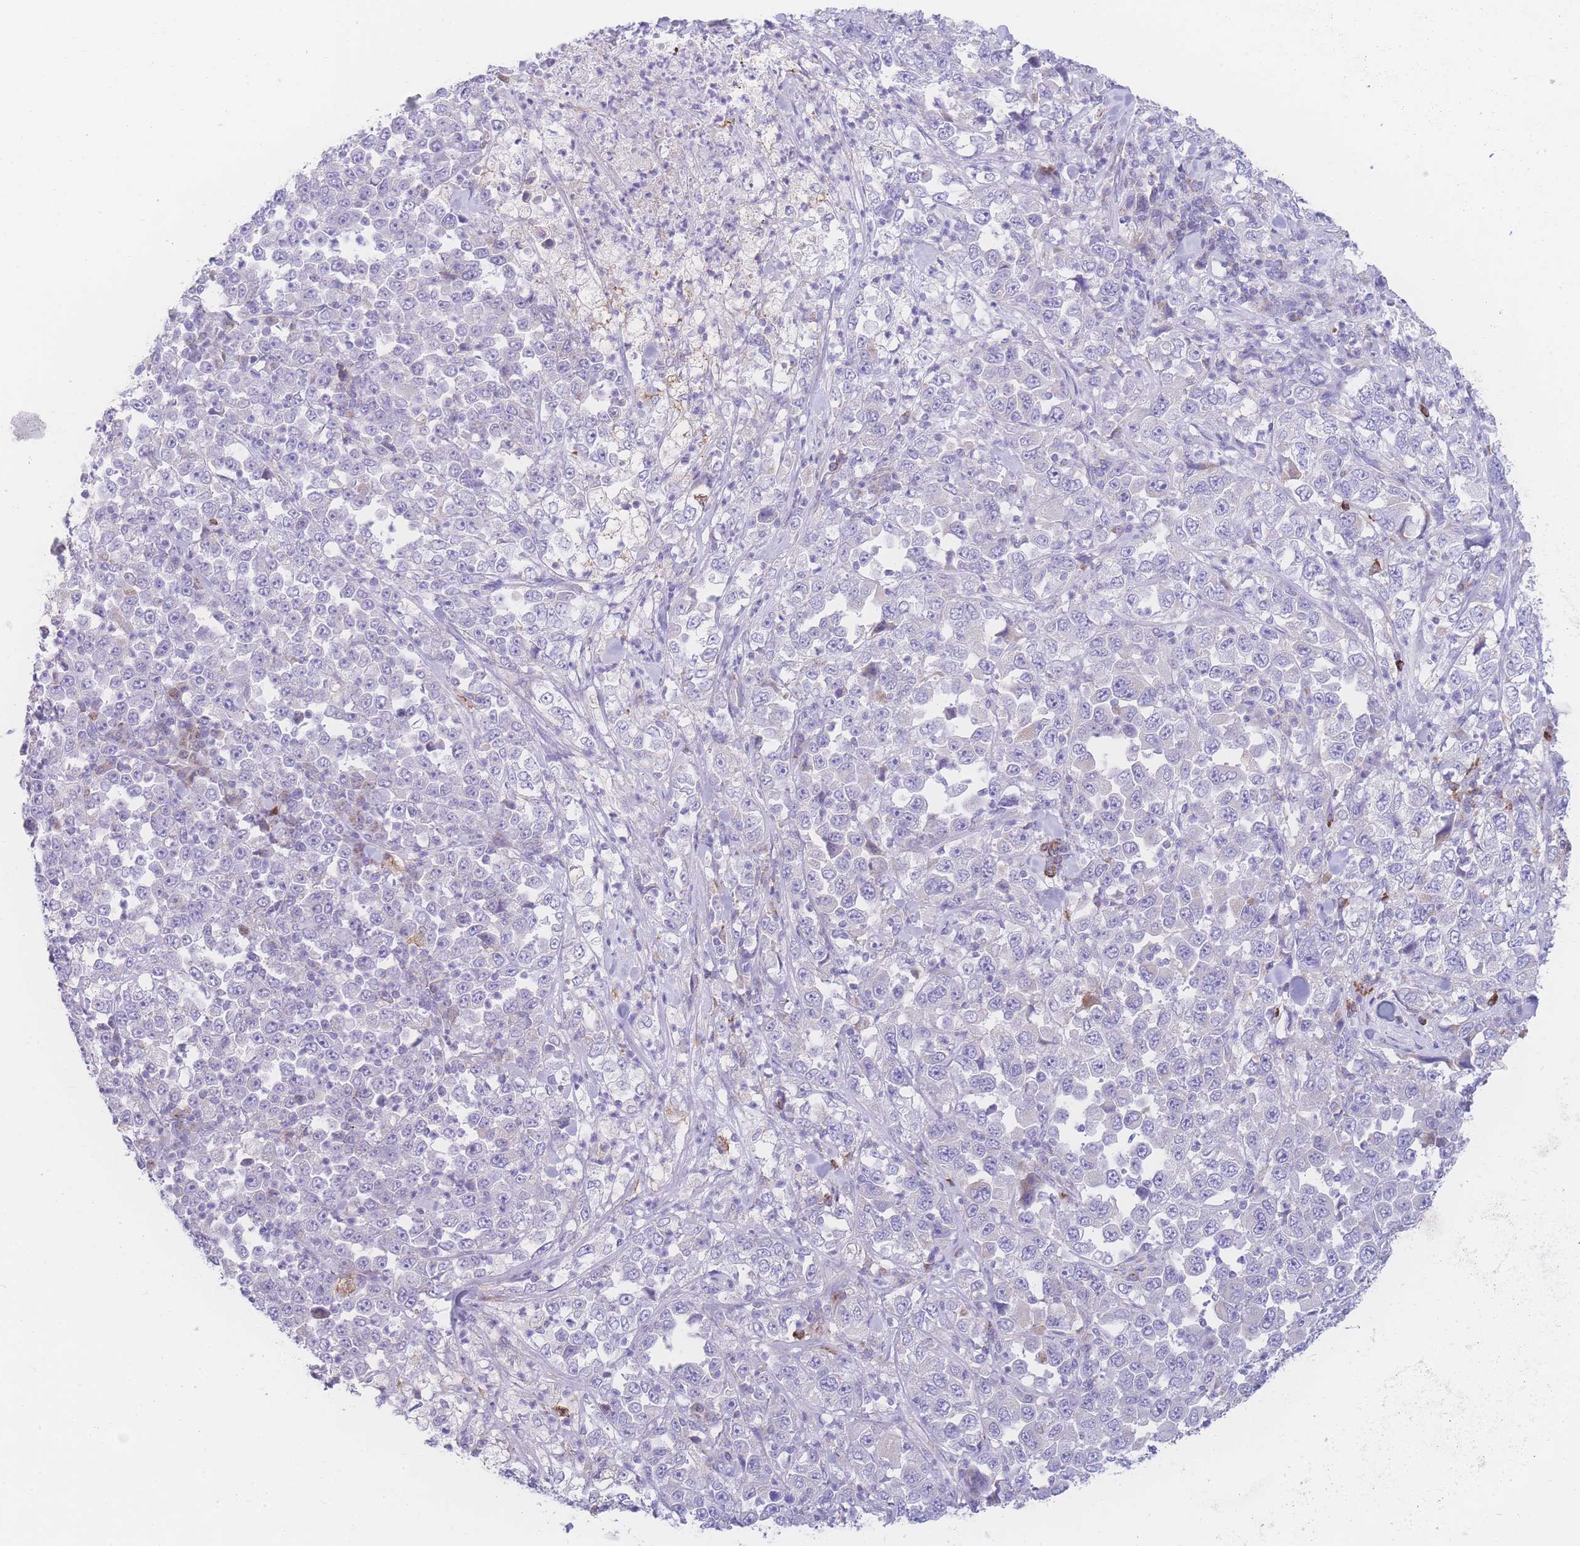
{"staining": {"intensity": "negative", "quantity": "none", "location": "none"}, "tissue": "stomach cancer", "cell_type": "Tumor cells", "image_type": "cancer", "snomed": [{"axis": "morphology", "description": "Normal tissue, NOS"}, {"axis": "morphology", "description": "Adenocarcinoma, NOS"}, {"axis": "topography", "description": "Stomach, upper"}, {"axis": "topography", "description": "Stomach"}], "caption": "Stomach adenocarcinoma was stained to show a protein in brown. There is no significant positivity in tumor cells.", "gene": "NBEAL1", "patient": {"sex": "male", "age": 59}}